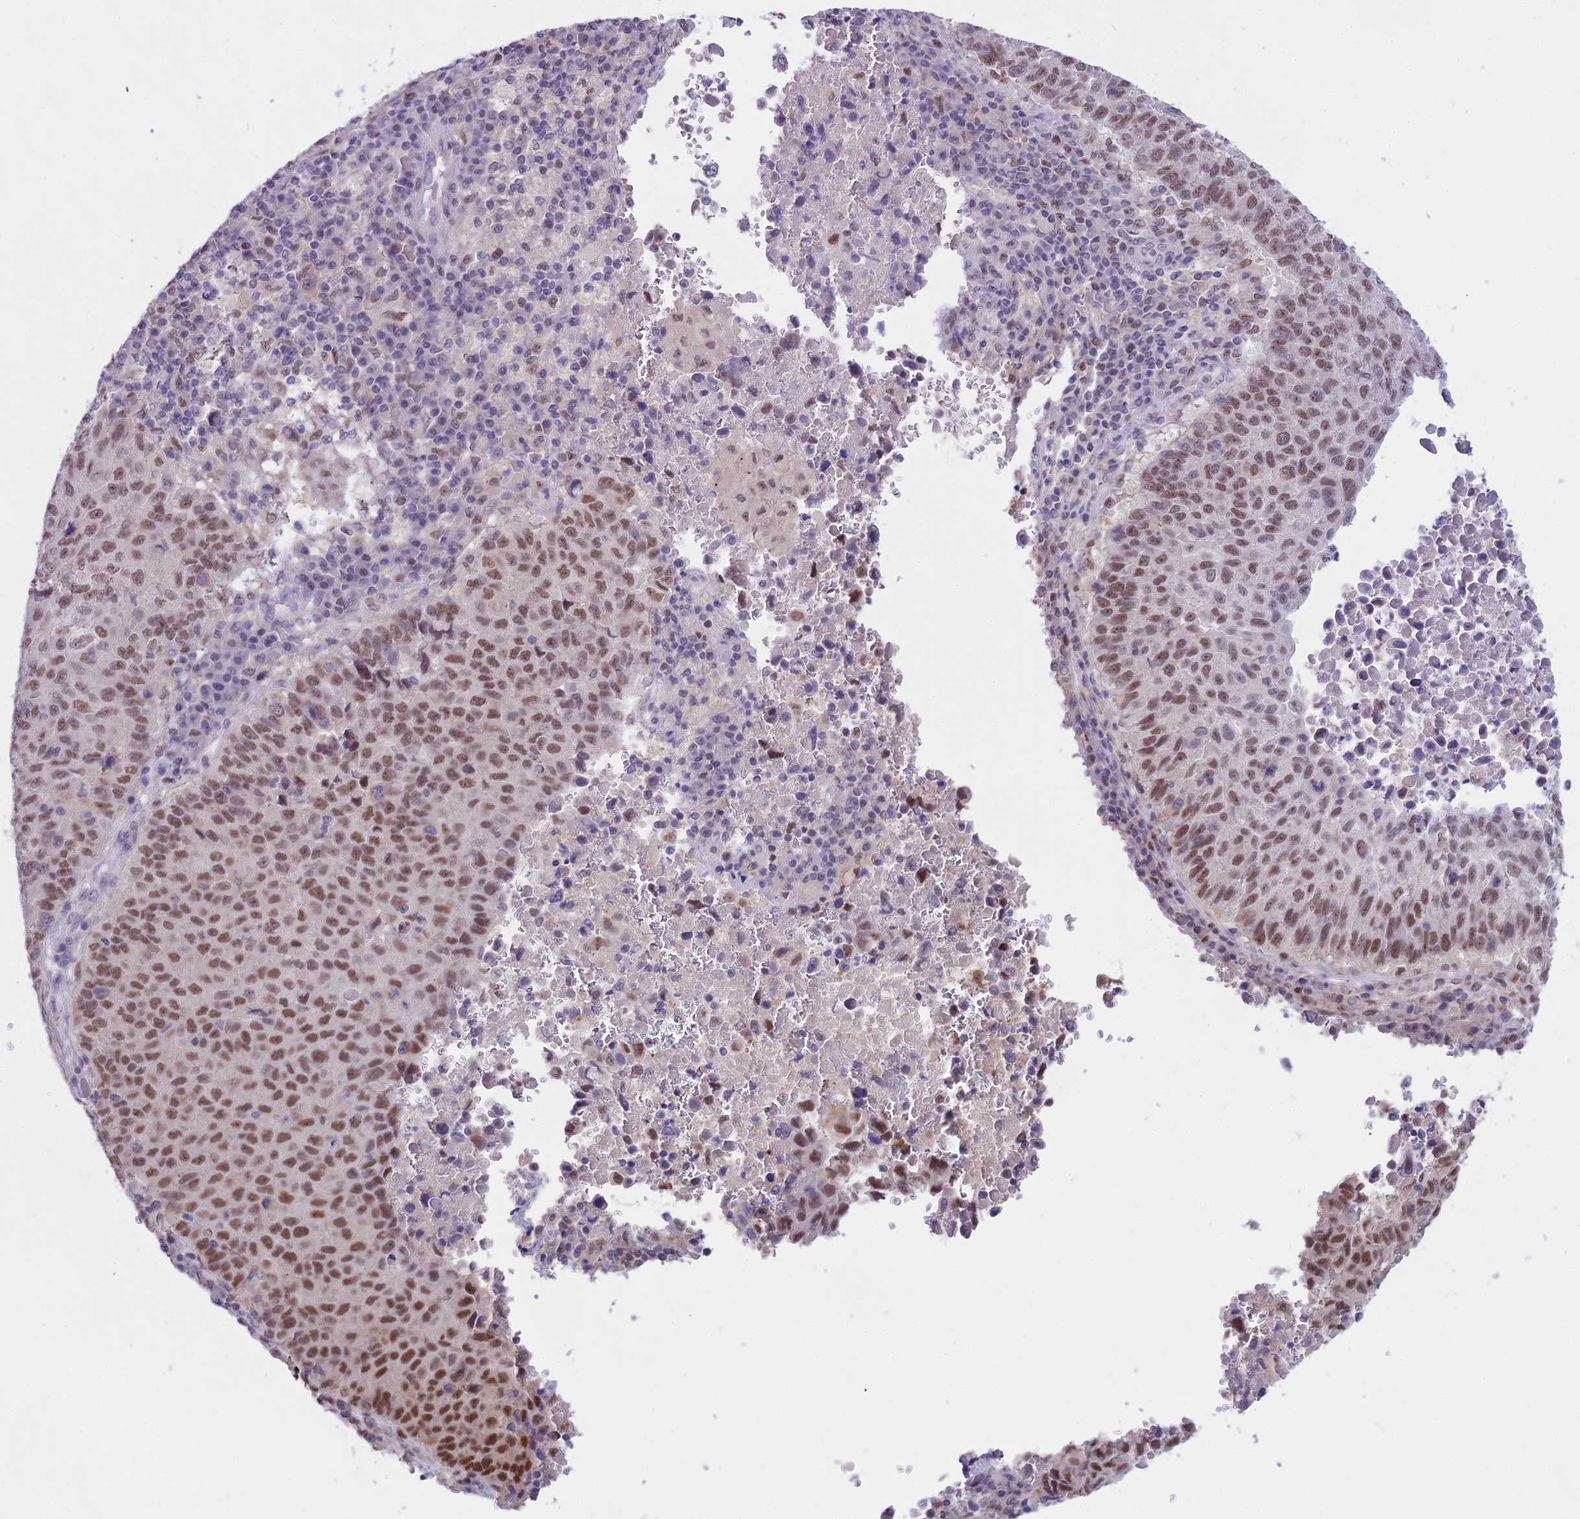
{"staining": {"intensity": "moderate", "quantity": ">75%", "location": "nuclear"}, "tissue": "lung cancer", "cell_type": "Tumor cells", "image_type": "cancer", "snomed": [{"axis": "morphology", "description": "Squamous cell carcinoma, NOS"}, {"axis": "topography", "description": "Lung"}], "caption": "Human lung cancer stained for a protein (brown) displays moderate nuclear positive expression in about >75% of tumor cells.", "gene": "MAT2A", "patient": {"sex": "male", "age": 73}}